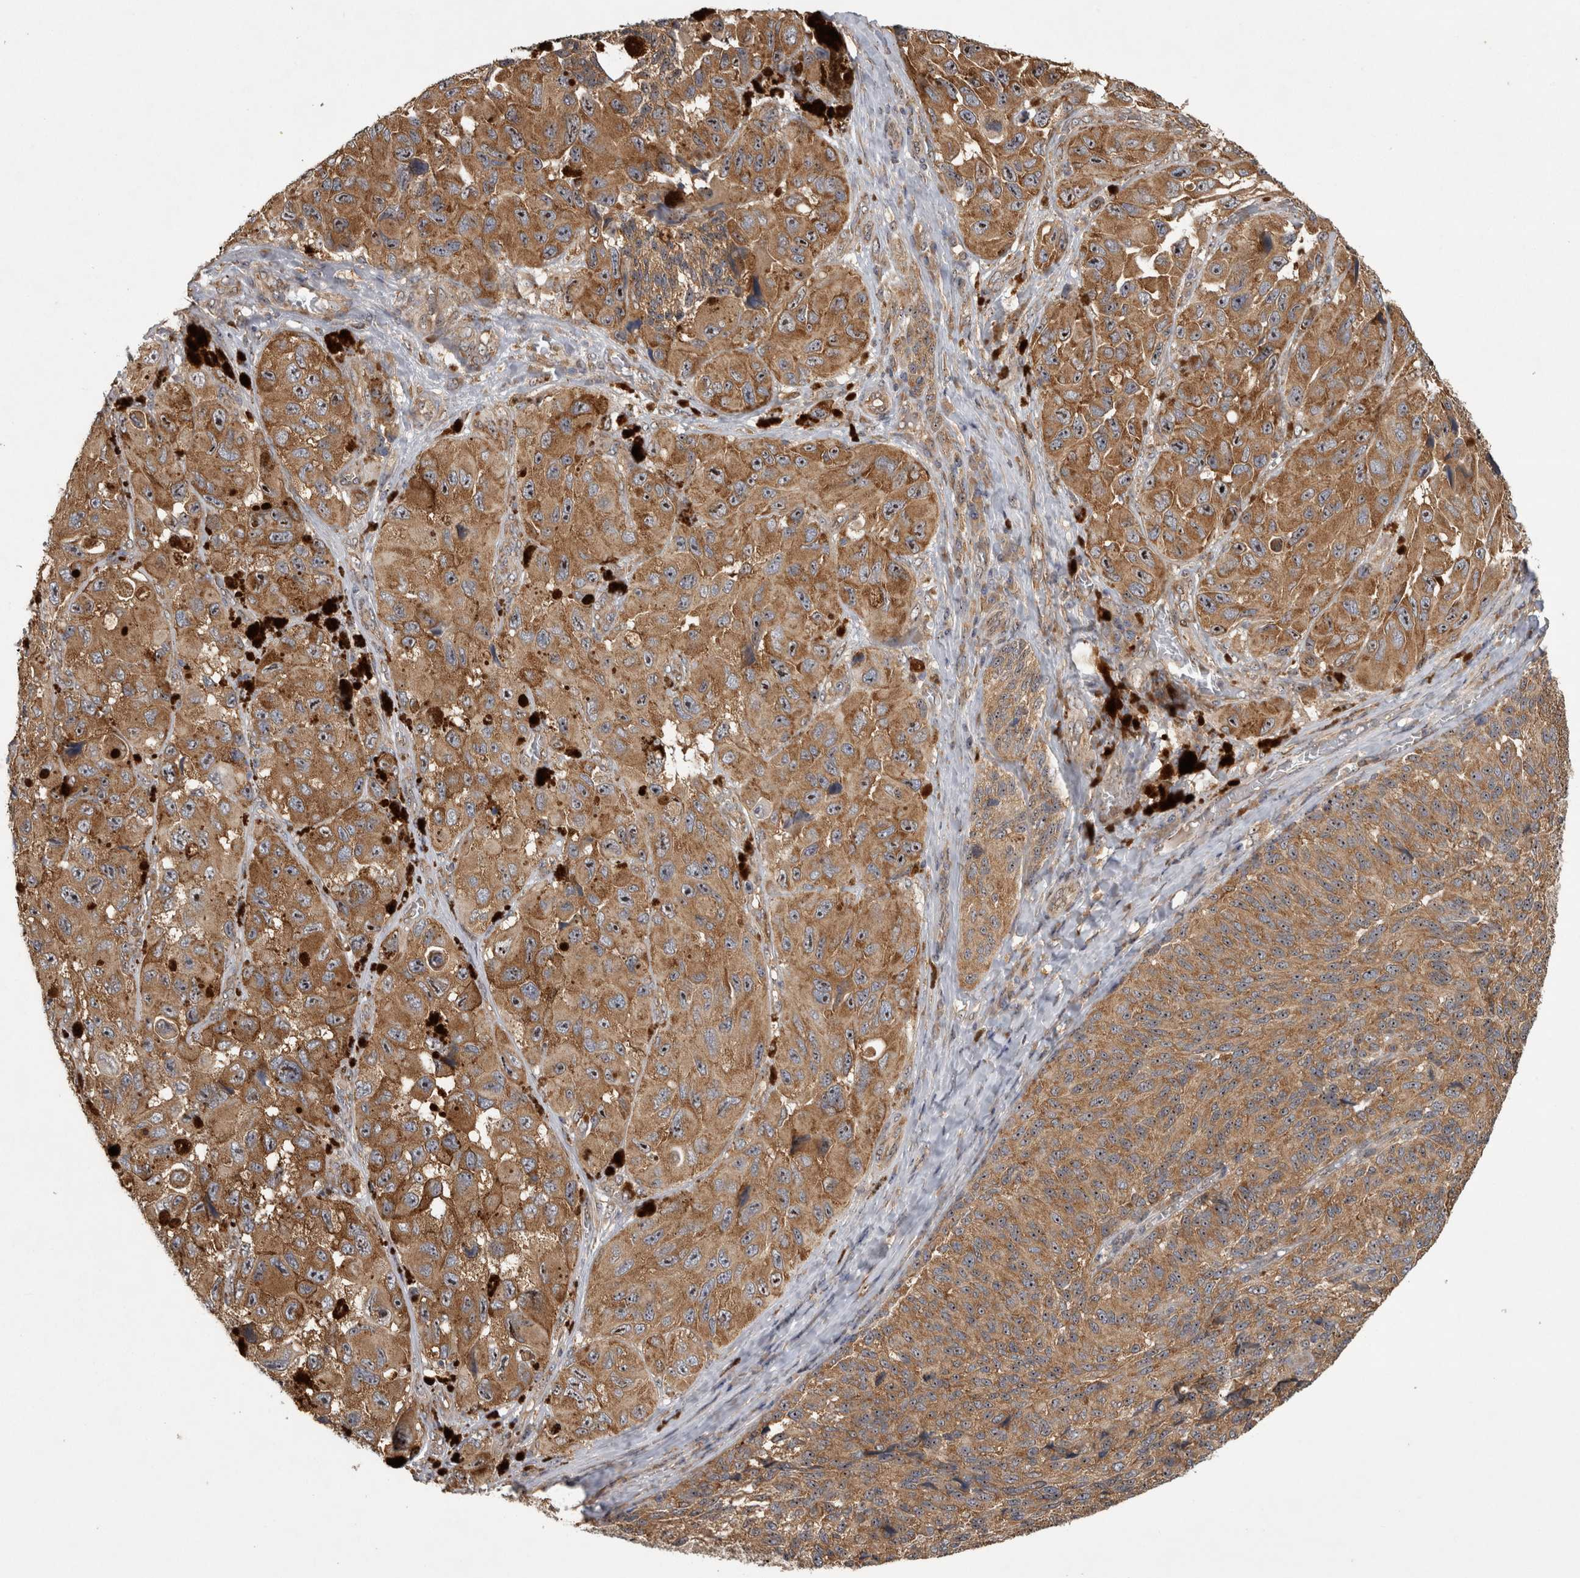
{"staining": {"intensity": "moderate", "quantity": ">75%", "location": "cytoplasmic/membranous,nuclear"}, "tissue": "melanoma", "cell_type": "Tumor cells", "image_type": "cancer", "snomed": [{"axis": "morphology", "description": "Malignant melanoma, NOS"}, {"axis": "topography", "description": "Skin"}], "caption": "Brown immunohistochemical staining in human malignant melanoma demonstrates moderate cytoplasmic/membranous and nuclear positivity in about >75% of tumor cells.", "gene": "ATXN2", "patient": {"sex": "female", "age": 73}}